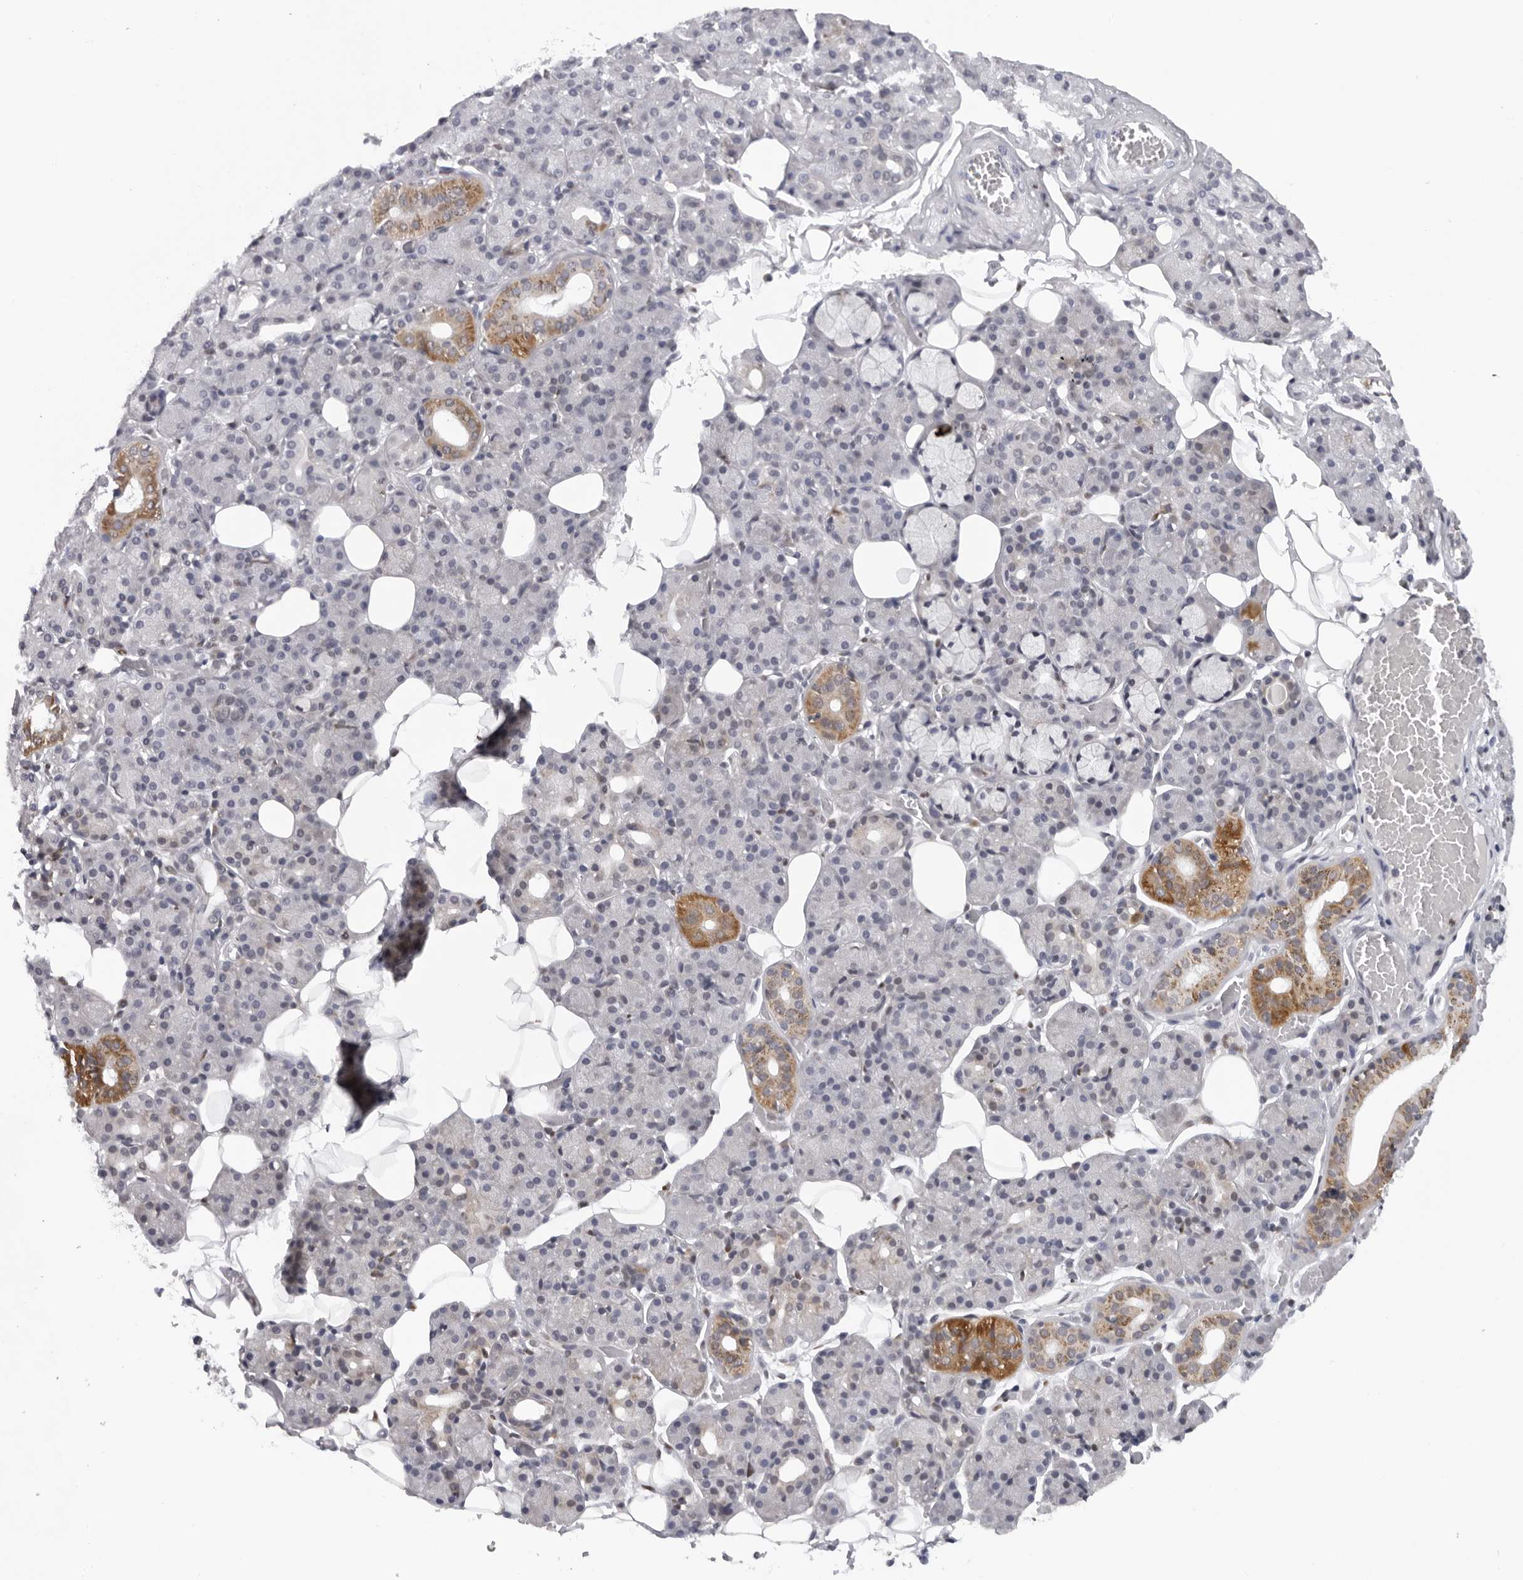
{"staining": {"intensity": "moderate", "quantity": "<25%", "location": "cytoplasmic/membranous"}, "tissue": "salivary gland", "cell_type": "Glandular cells", "image_type": "normal", "snomed": [{"axis": "morphology", "description": "Normal tissue, NOS"}, {"axis": "topography", "description": "Salivary gland"}], "caption": "Protein staining demonstrates moderate cytoplasmic/membranous expression in approximately <25% of glandular cells in normal salivary gland. The staining is performed using DAB (3,3'-diaminobenzidine) brown chromogen to label protein expression. The nuclei are counter-stained blue using hematoxylin.", "gene": "CPT2", "patient": {"sex": "male", "age": 63}}